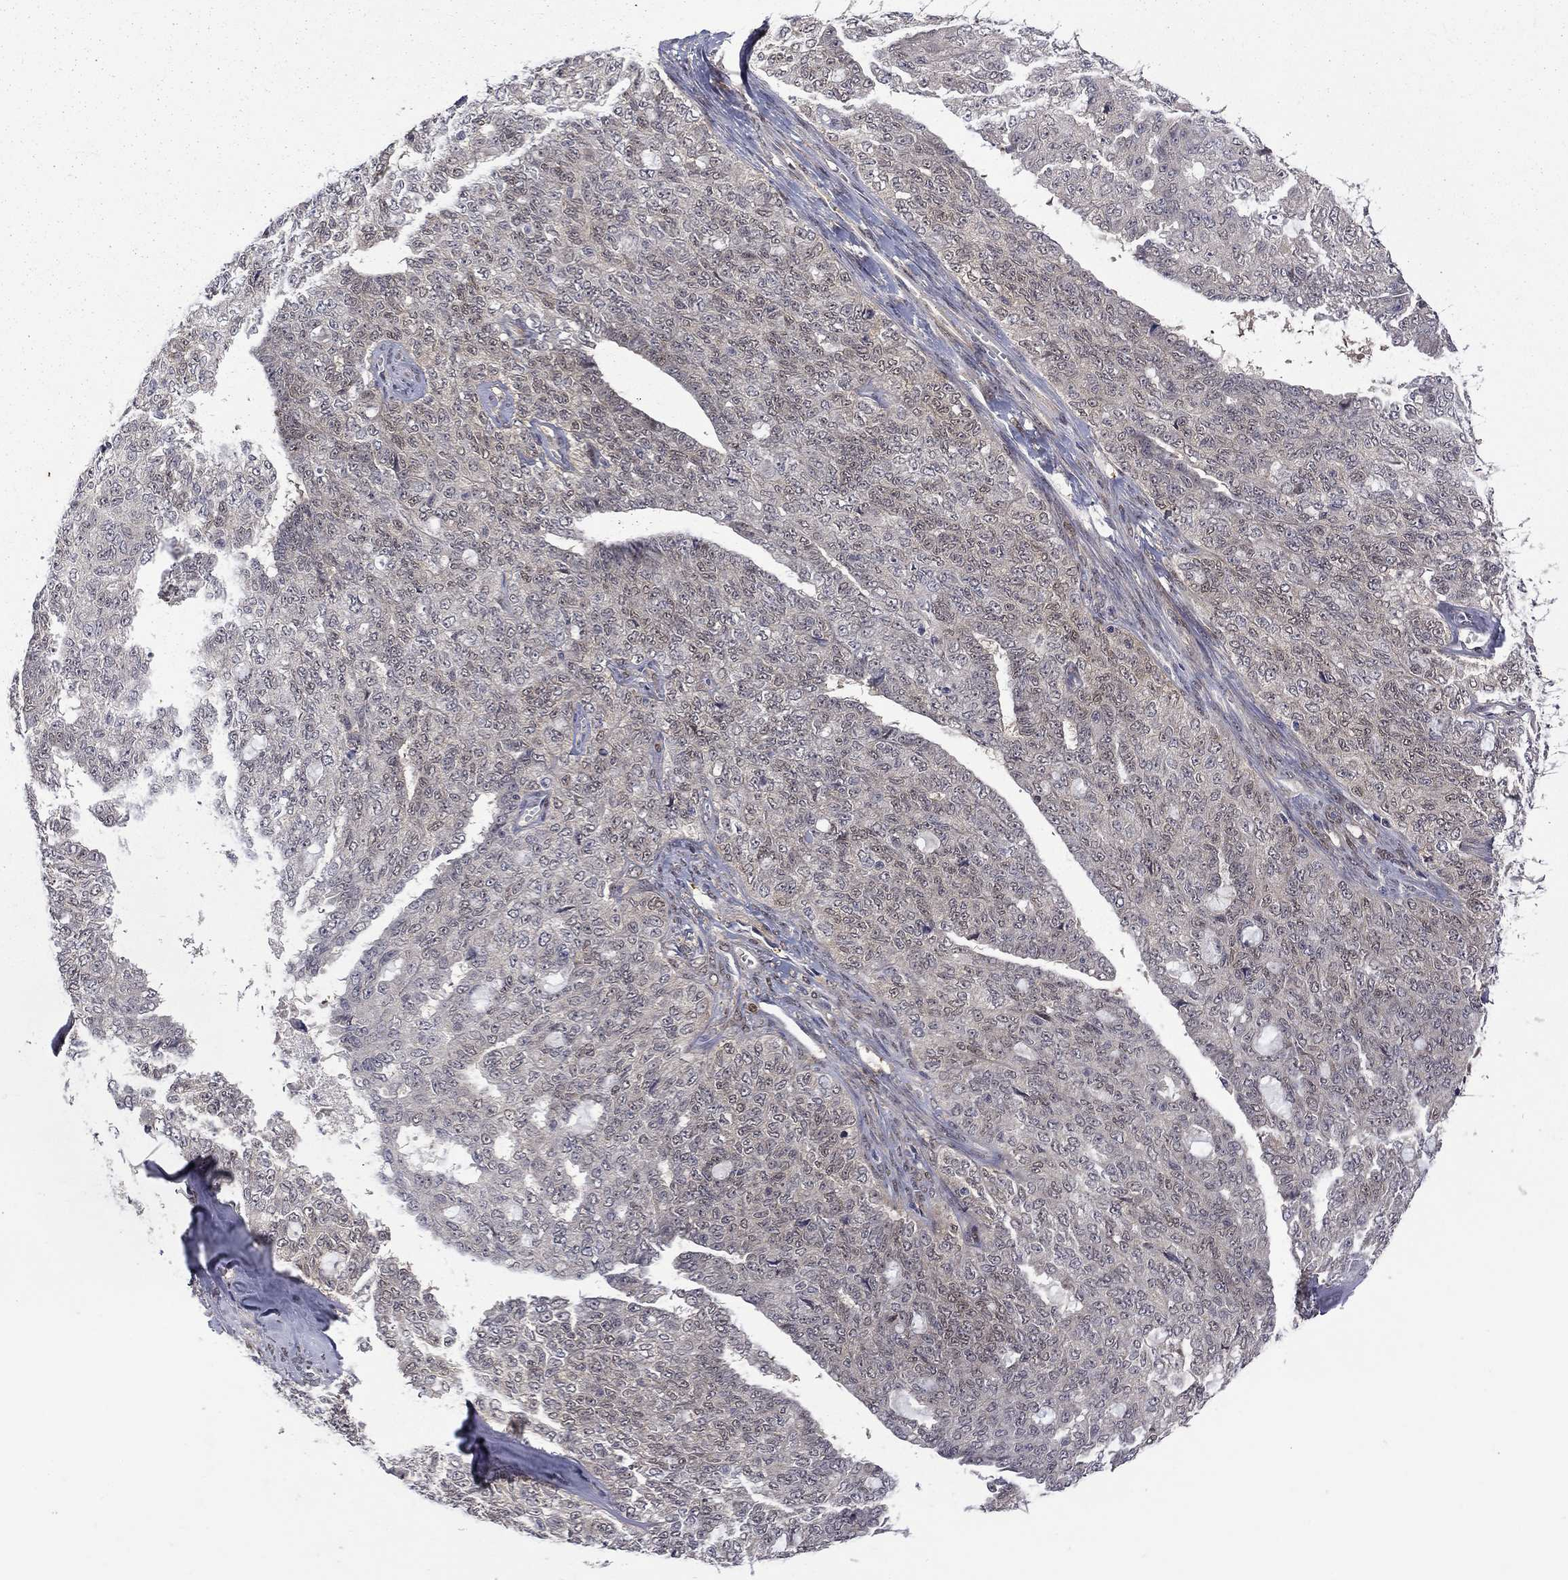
{"staining": {"intensity": "negative", "quantity": "none", "location": "none"}, "tissue": "ovarian cancer", "cell_type": "Tumor cells", "image_type": "cancer", "snomed": [{"axis": "morphology", "description": "Cystadenocarcinoma, serous, NOS"}, {"axis": "topography", "description": "Ovary"}], "caption": "Ovarian serous cystadenocarcinoma was stained to show a protein in brown. There is no significant positivity in tumor cells.", "gene": "CBR1", "patient": {"sex": "female", "age": 71}}